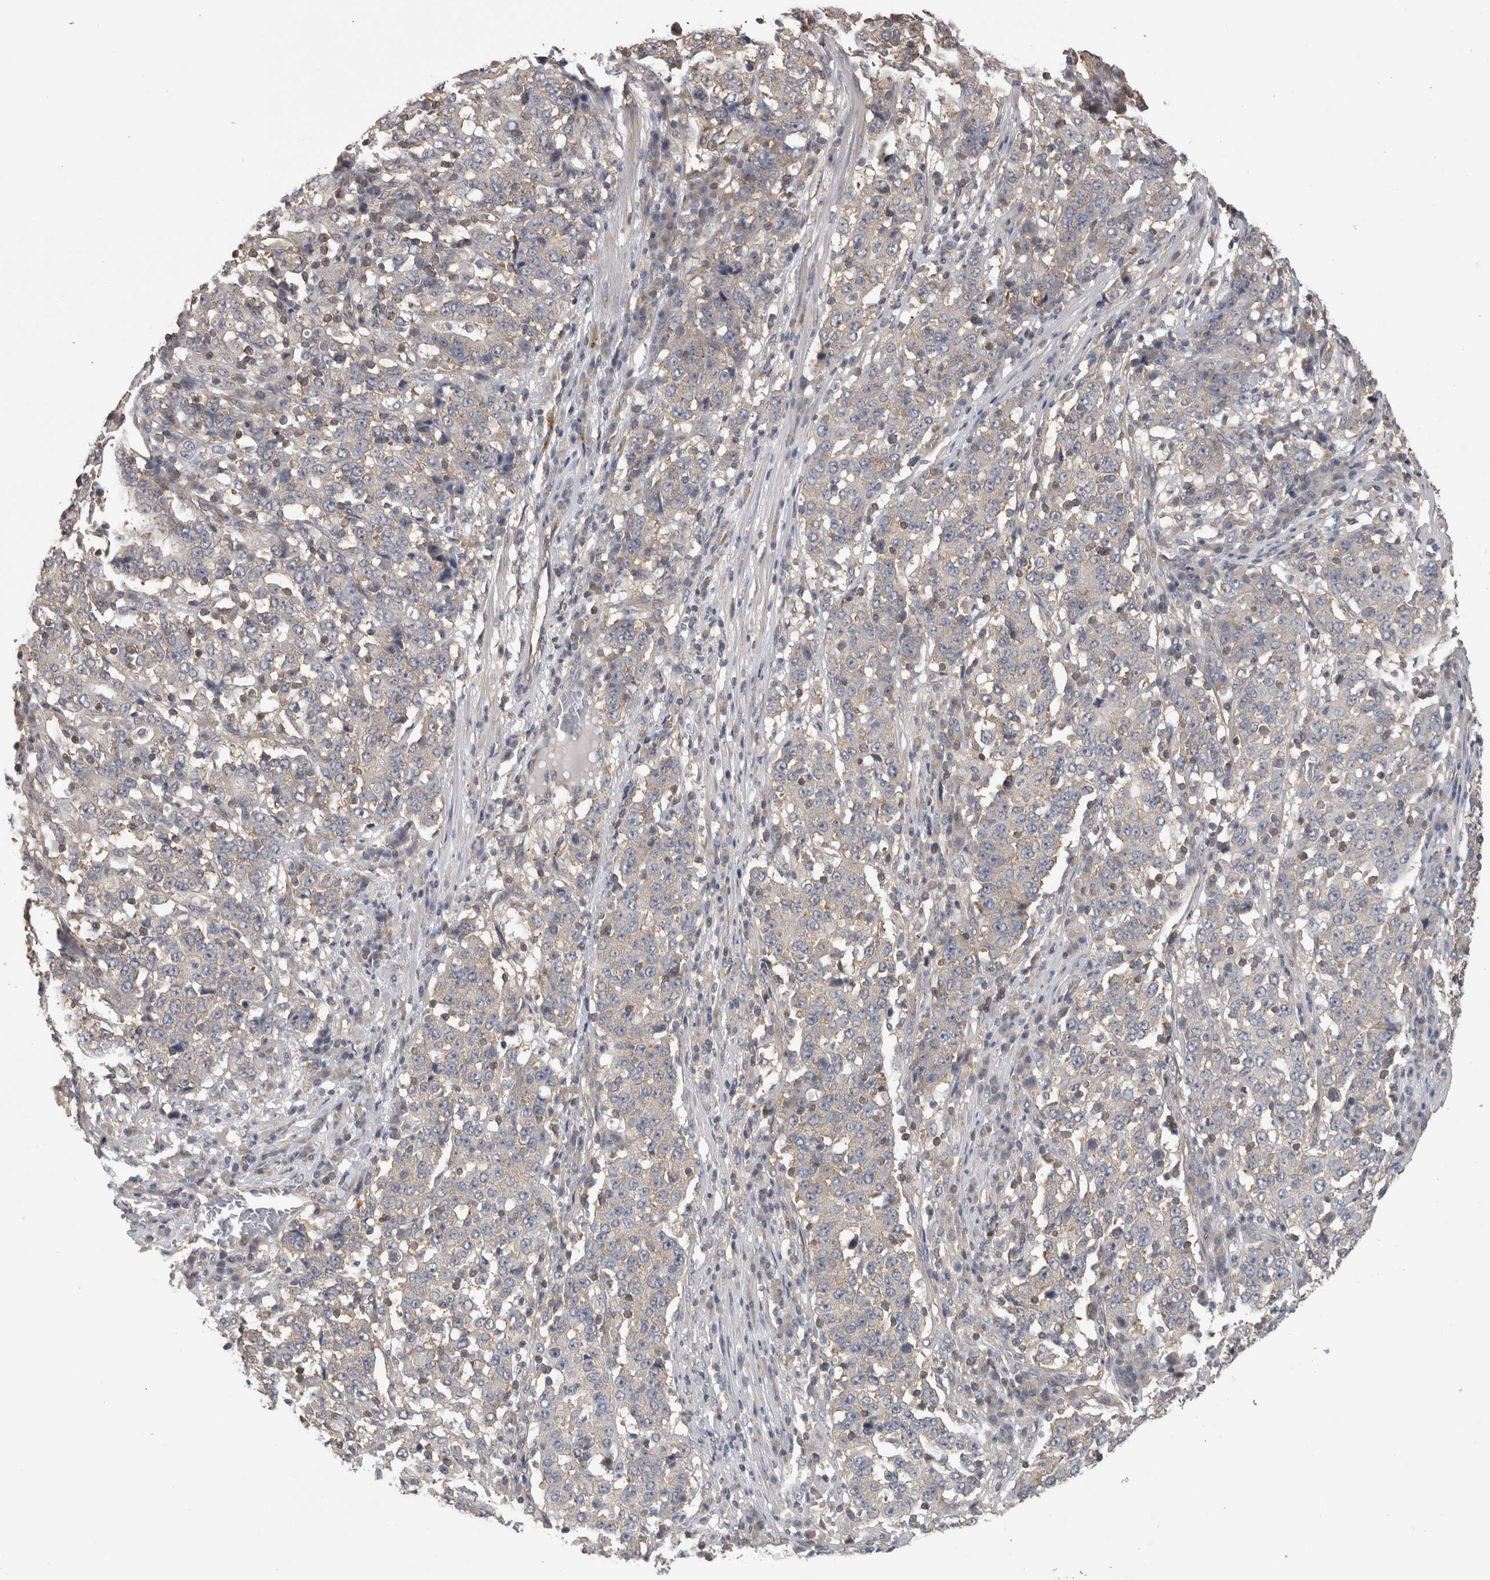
{"staining": {"intensity": "negative", "quantity": "none", "location": "none"}, "tissue": "stomach cancer", "cell_type": "Tumor cells", "image_type": "cancer", "snomed": [{"axis": "morphology", "description": "Adenocarcinoma, NOS"}, {"axis": "topography", "description": "Stomach"}], "caption": "There is no significant staining in tumor cells of stomach cancer. (DAB (3,3'-diaminobenzidine) immunohistochemistry with hematoxylin counter stain).", "gene": "ATXN2", "patient": {"sex": "male", "age": 59}}